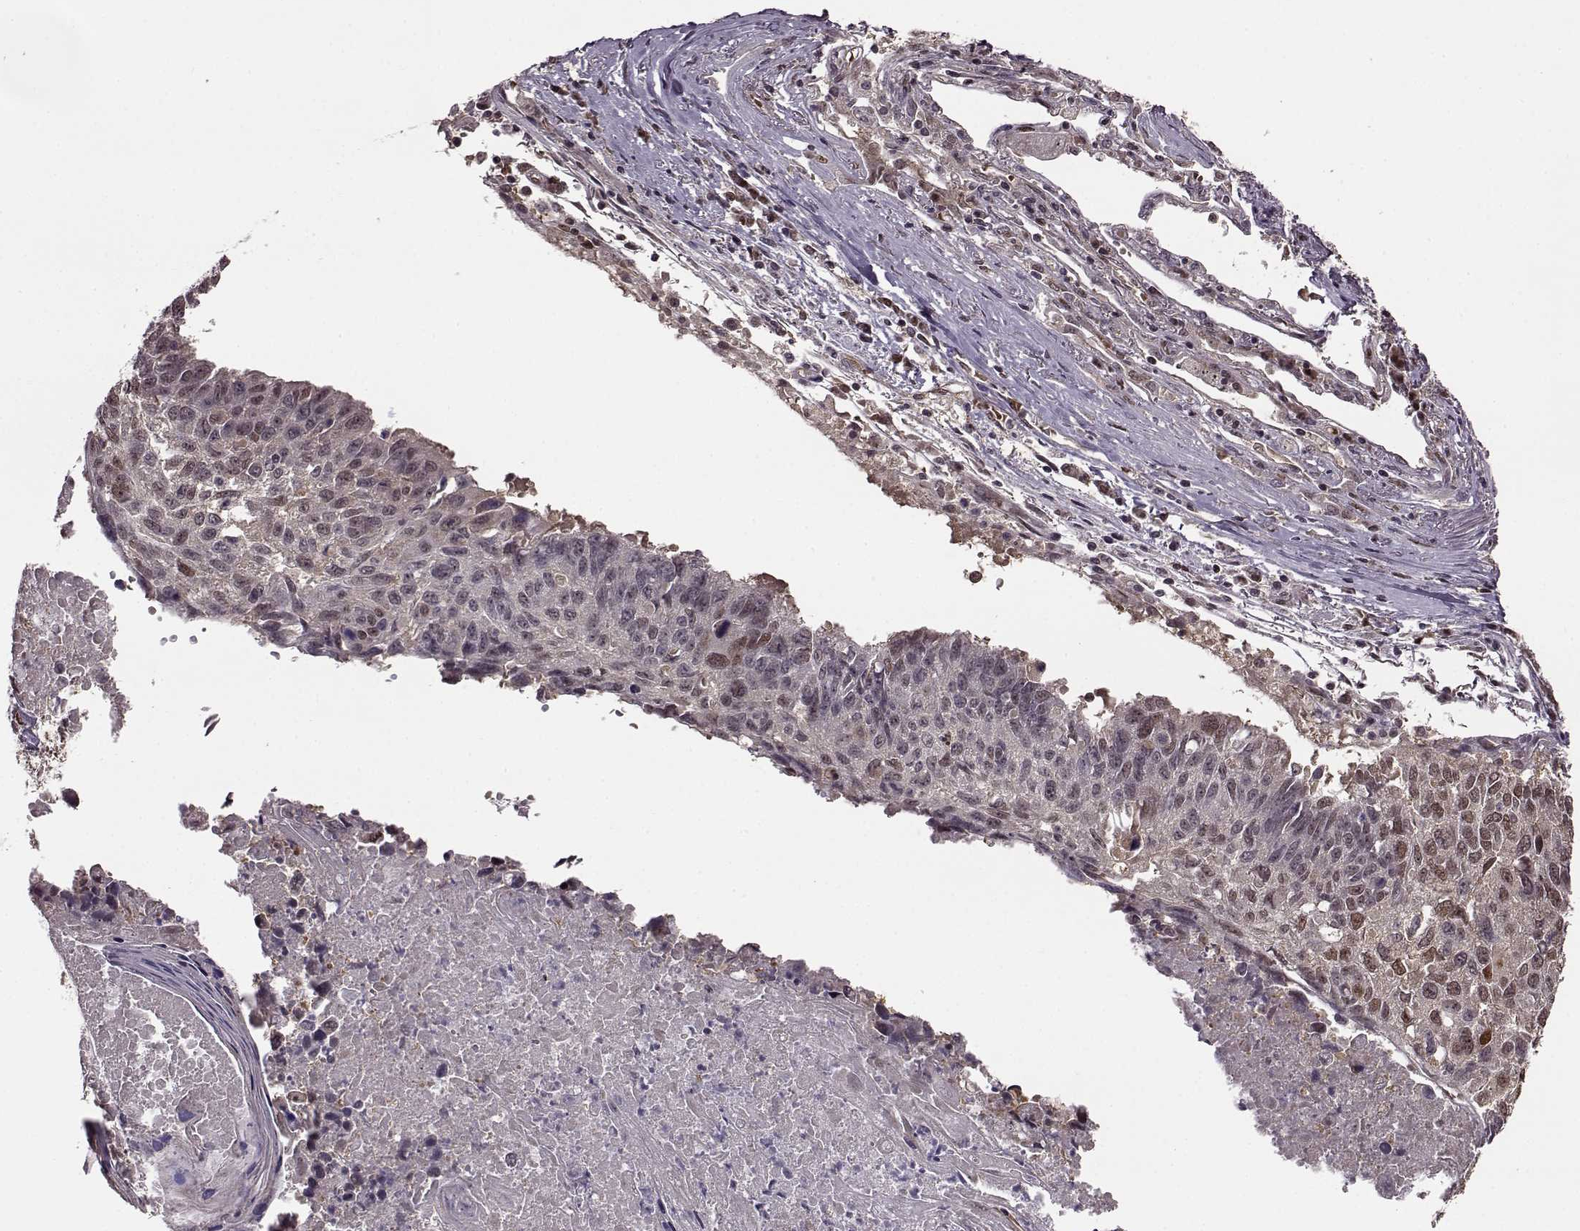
{"staining": {"intensity": "moderate", "quantity": "<25%", "location": "nuclear"}, "tissue": "lung cancer", "cell_type": "Tumor cells", "image_type": "cancer", "snomed": [{"axis": "morphology", "description": "Squamous cell carcinoma, NOS"}, {"axis": "topography", "description": "Lung"}], "caption": "Protein analysis of lung squamous cell carcinoma tissue shows moderate nuclear expression in about <25% of tumor cells. Nuclei are stained in blue.", "gene": "FTO", "patient": {"sex": "male", "age": 73}}